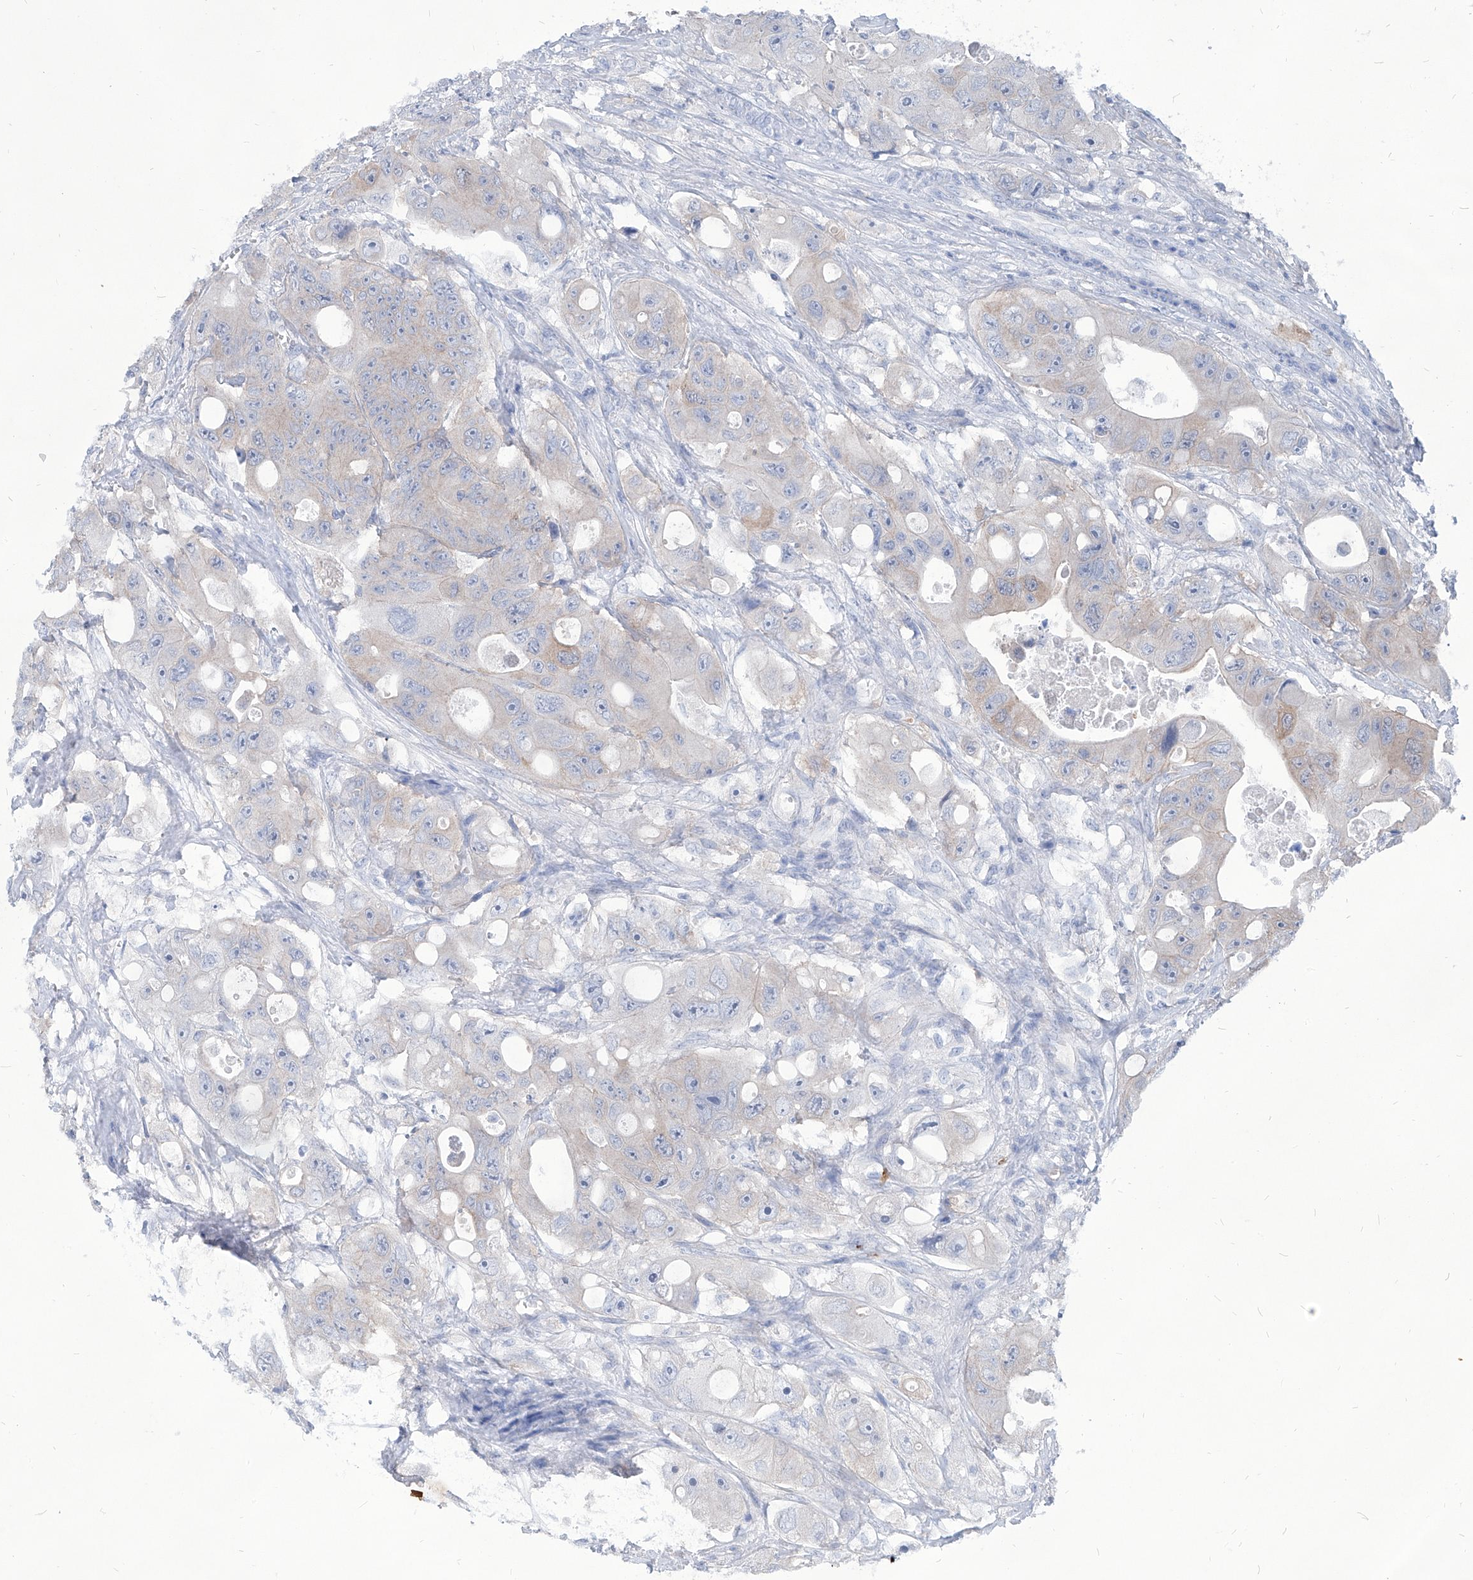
{"staining": {"intensity": "negative", "quantity": "none", "location": "none"}, "tissue": "colorectal cancer", "cell_type": "Tumor cells", "image_type": "cancer", "snomed": [{"axis": "morphology", "description": "Adenocarcinoma, NOS"}, {"axis": "topography", "description": "Colon"}], "caption": "Immunohistochemistry micrograph of human adenocarcinoma (colorectal) stained for a protein (brown), which displays no expression in tumor cells.", "gene": "AKAP10", "patient": {"sex": "female", "age": 46}}